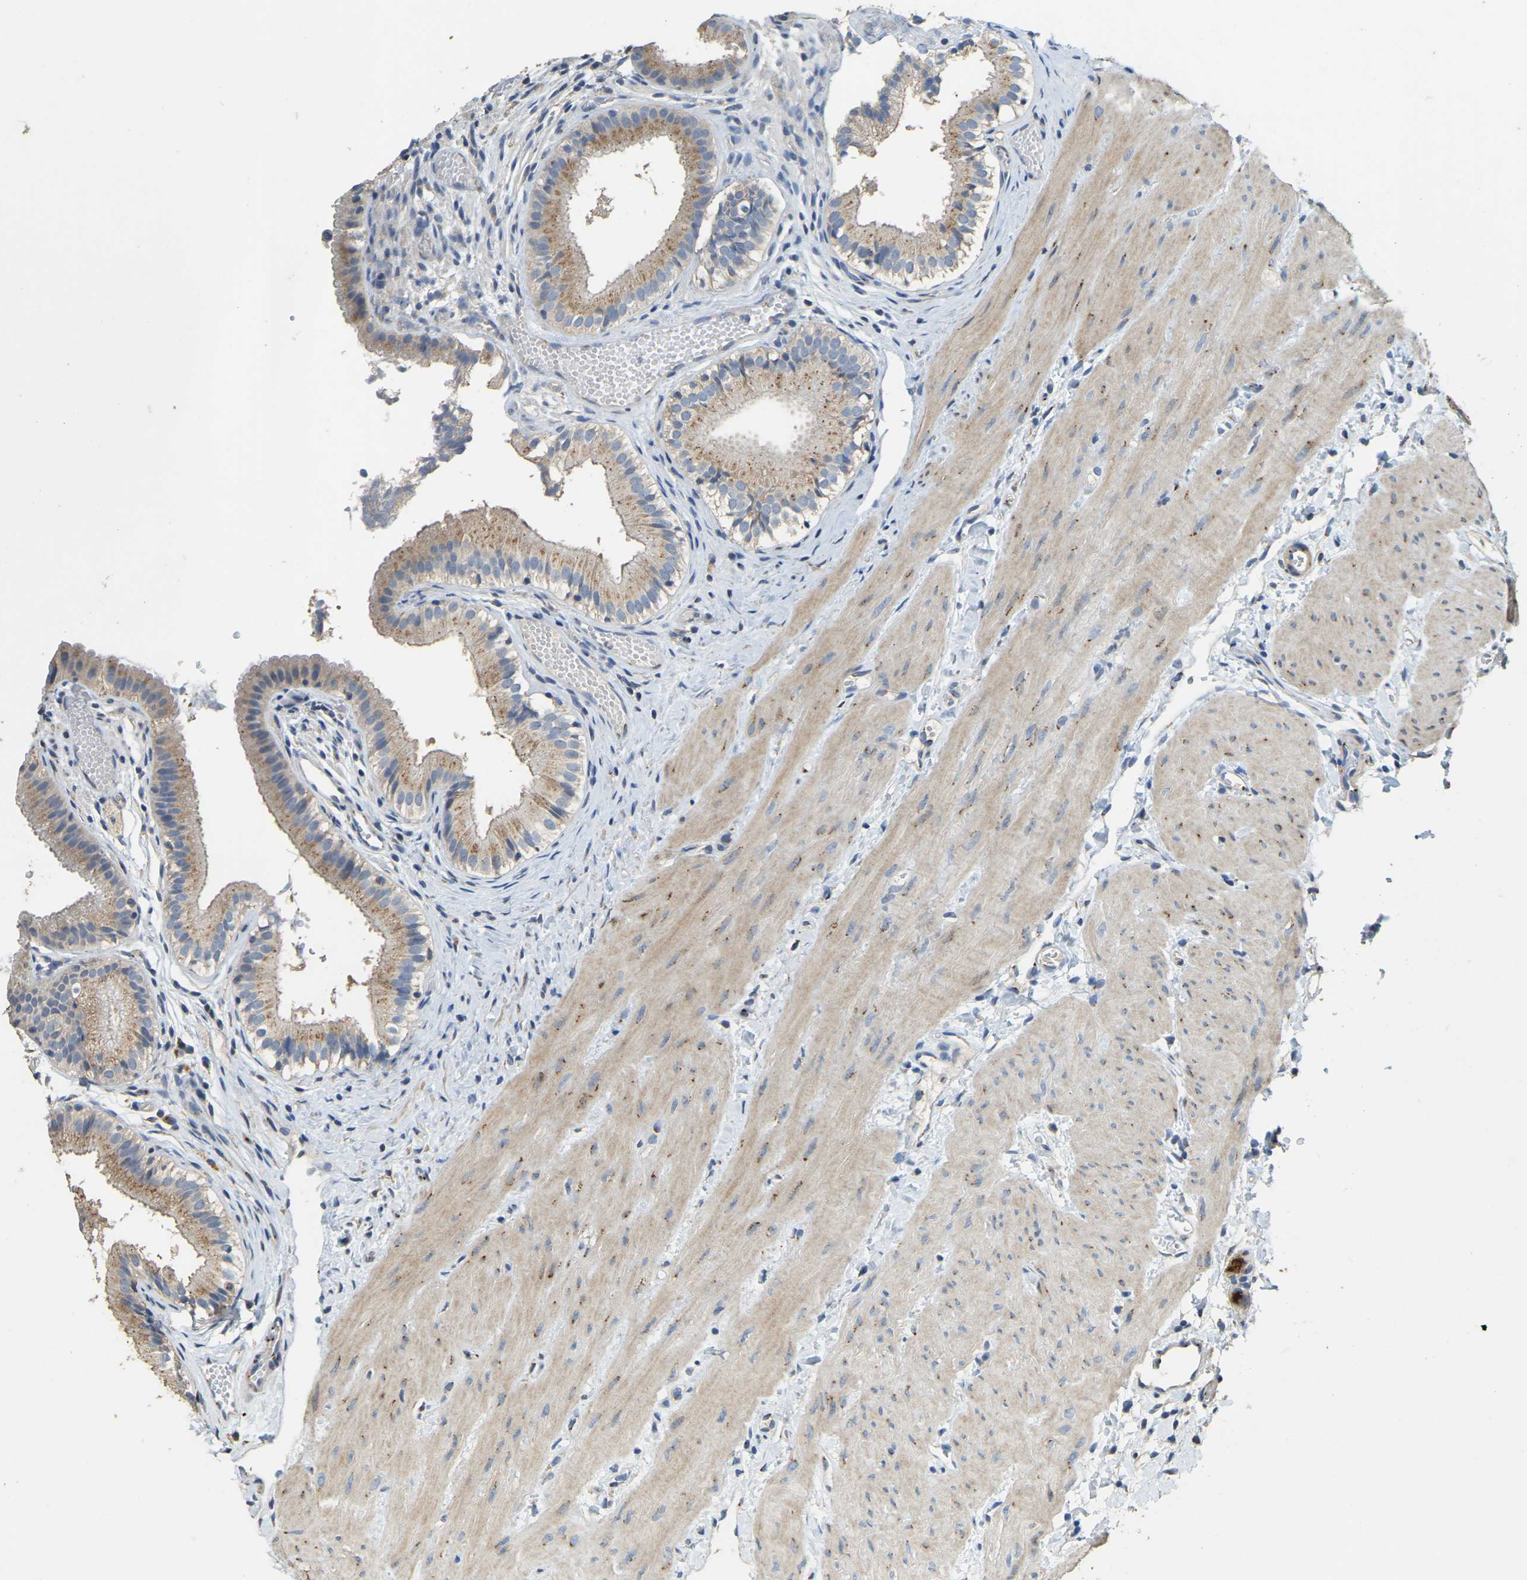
{"staining": {"intensity": "moderate", "quantity": ">75%", "location": "cytoplasmic/membranous"}, "tissue": "gallbladder", "cell_type": "Glandular cells", "image_type": "normal", "snomed": [{"axis": "morphology", "description": "Normal tissue, NOS"}, {"axis": "topography", "description": "Gallbladder"}], "caption": "Gallbladder stained for a protein (brown) demonstrates moderate cytoplasmic/membranous positive staining in about >75% of glandular cells.", "gene": "FAM174A", "patient": {"sex": "female", "age": 26}}